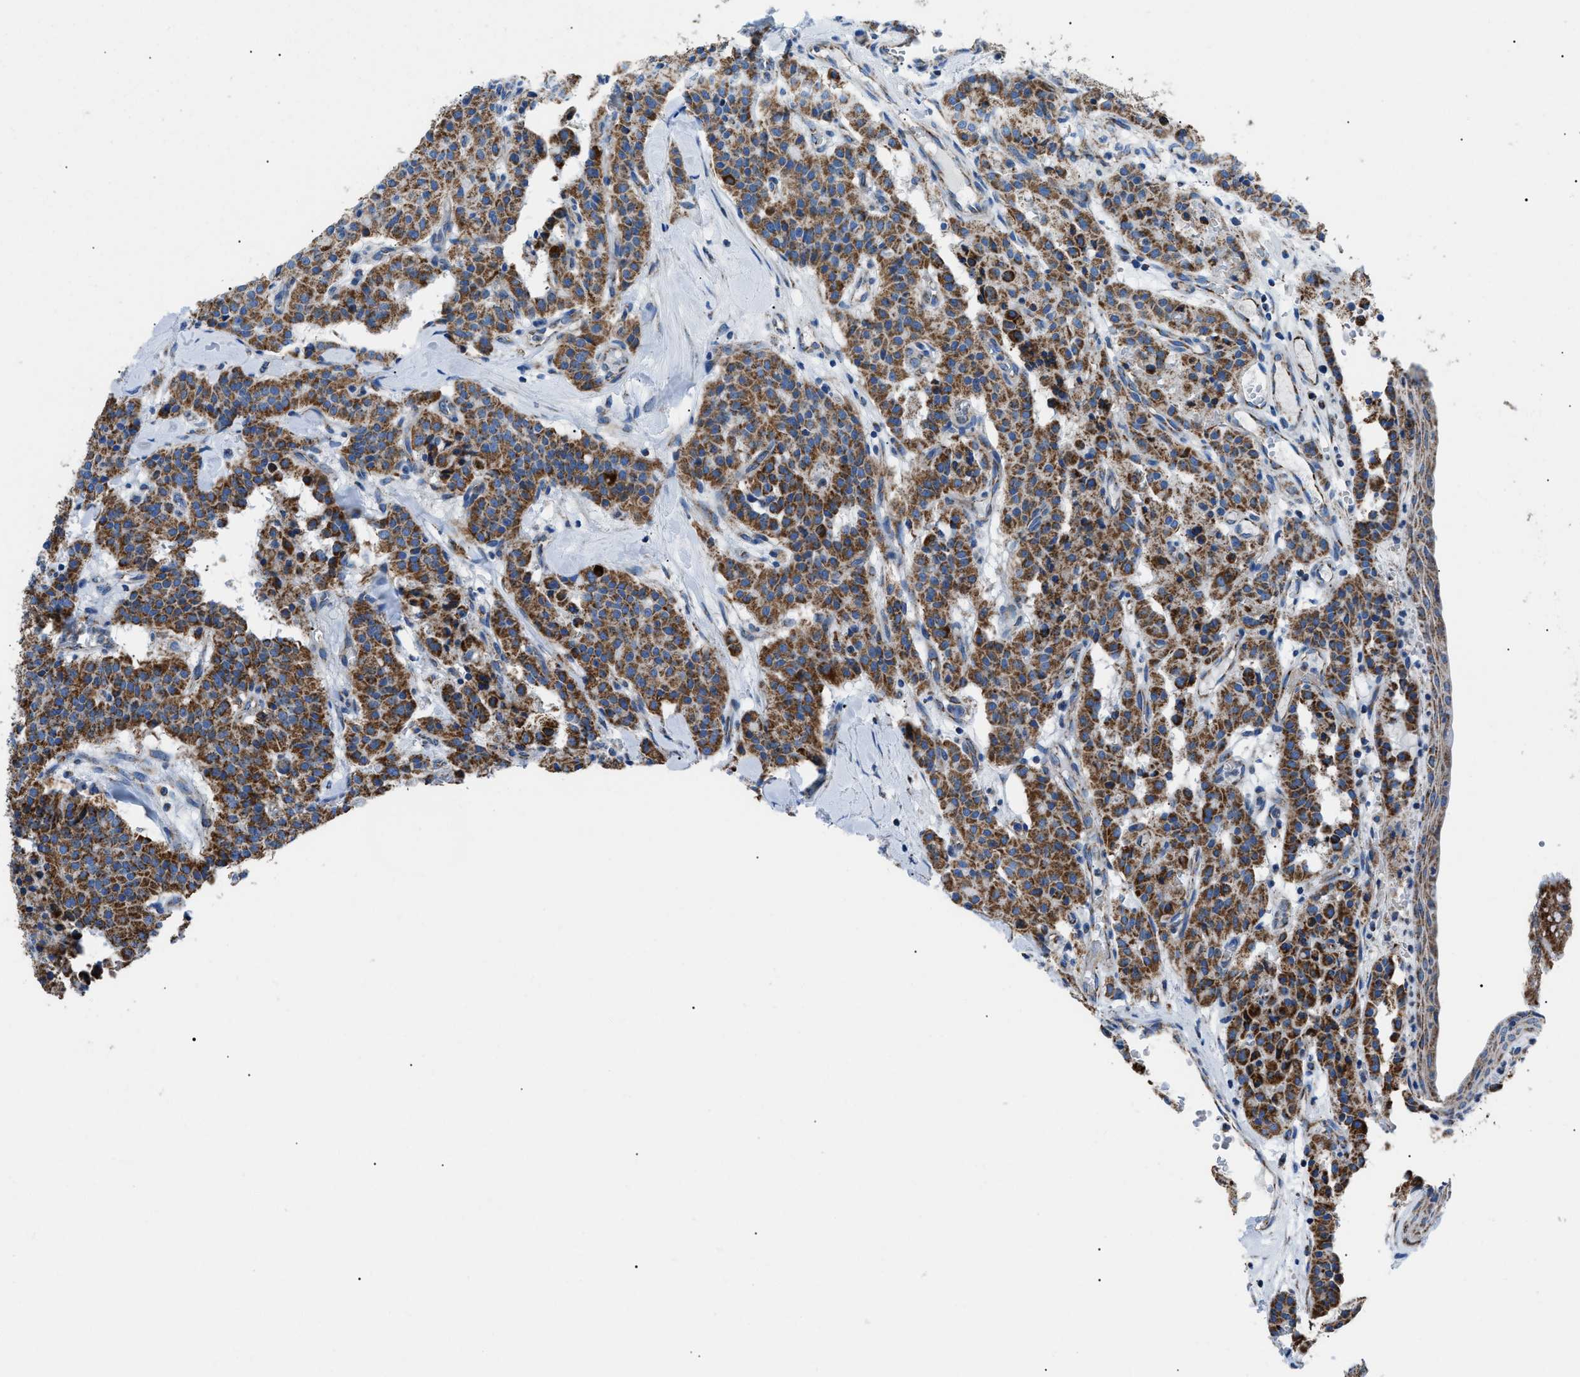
{"staining": {"intensity": "strong", "quantity": ">75%", "location": "cytoplasmic/membranous"}, "tissue": "carcinoid", "cell_type": "Tumor cells", "image_type": "cancer", "snomed": [{"axis": "morphology", "description": "Carcinoid, malignant, NOS"}, {"axis": "topography", "description": "Lung"}], "caption": "Malignant carcinoid was stained to show a protein in brown. There is high levels of strong cytoplasmic/membranous positivity in about >75% of tumor cells.", "gene": "PHB2", "patient": {"sex": "male", "age": 30}}